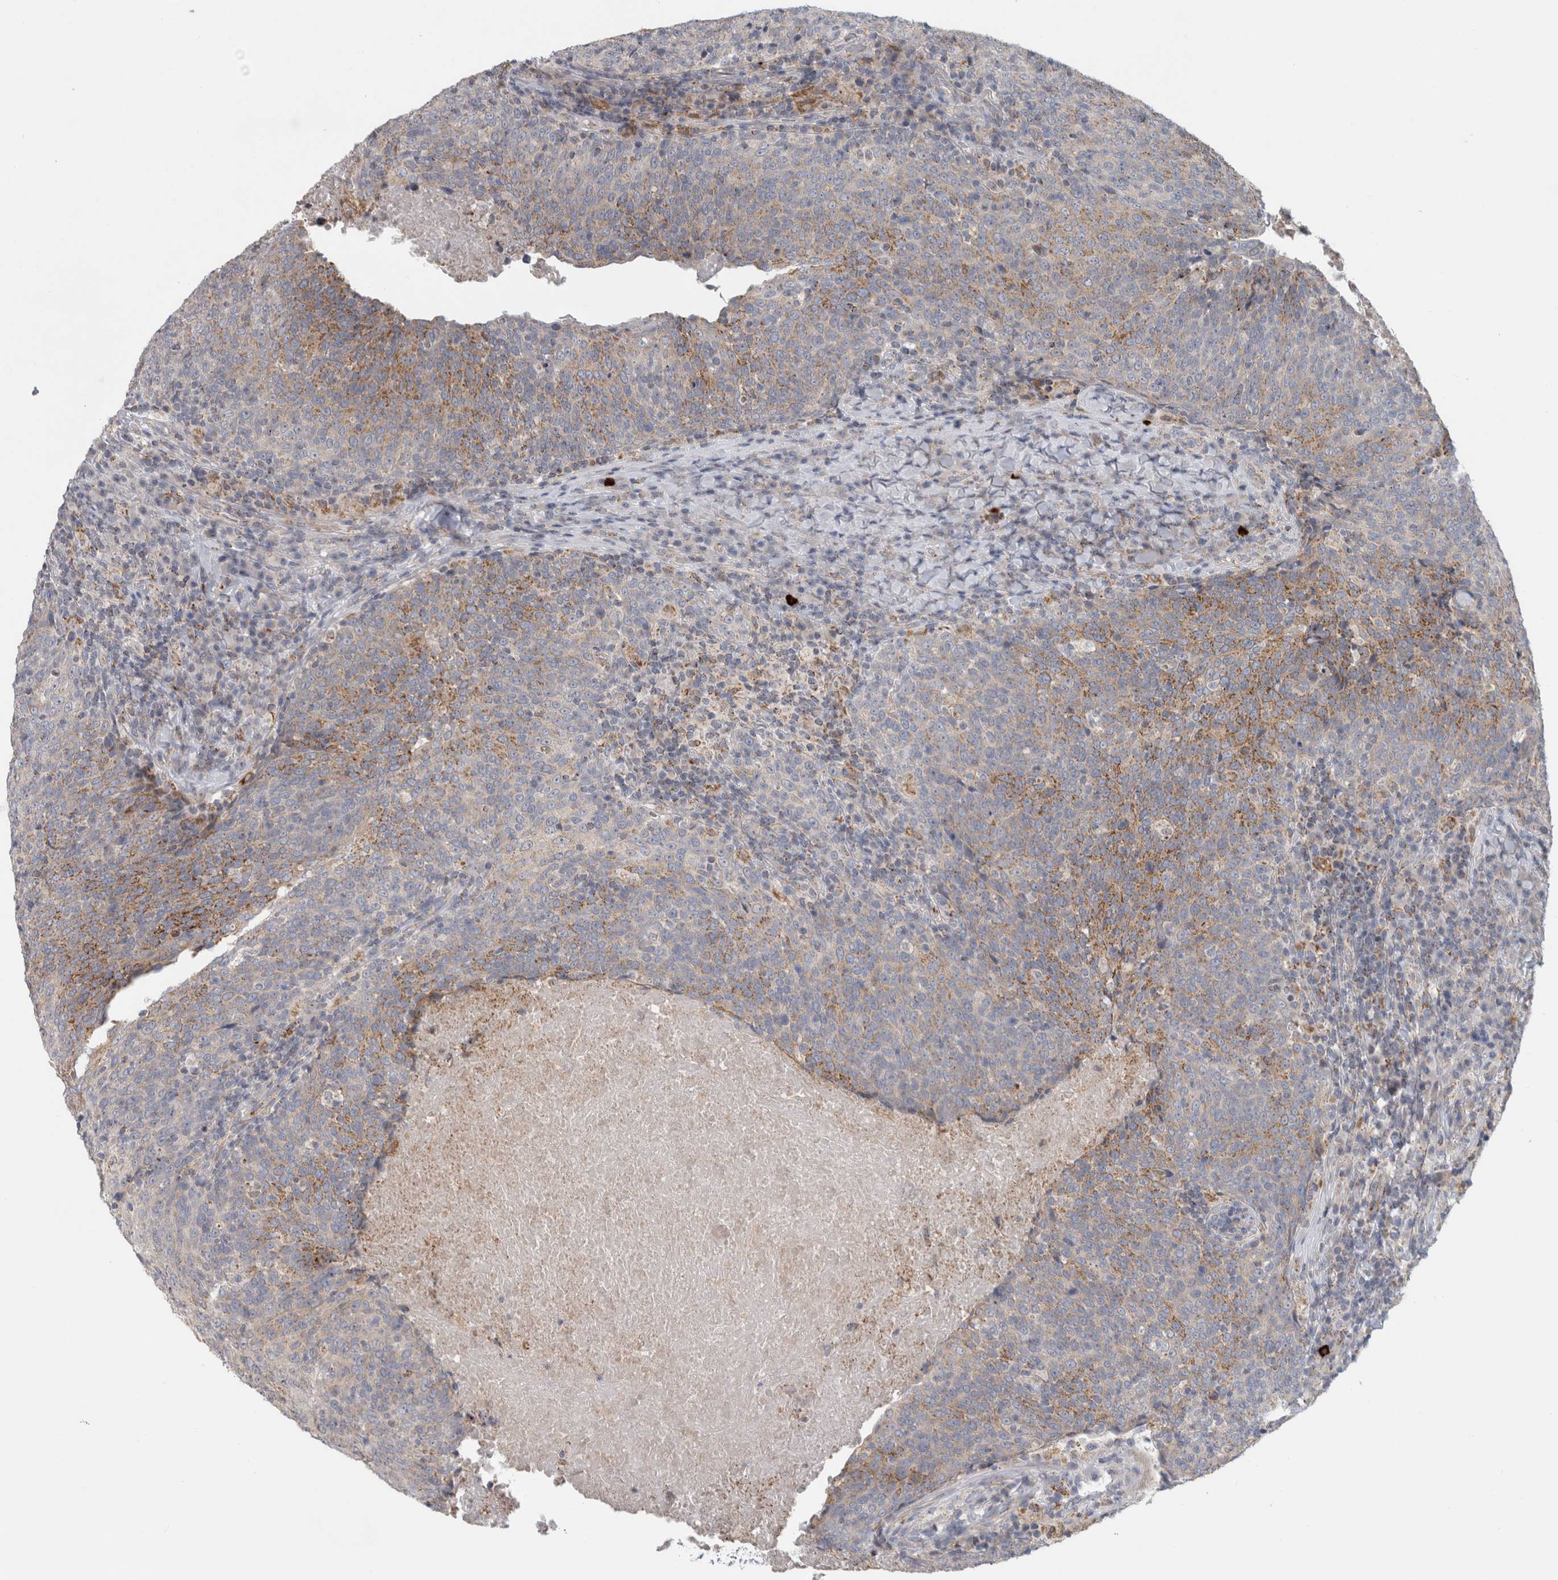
{"staining": {"intensity": "moderate", "quantity": "25%-75%", "location": "cytoplasmic/membranous"}, "tissue": "head and neck cancer", "cell_type": "Tumor cells", "image_type": "cancer", "snomed": [{"axis": "morphology", "description": "Squamous cell carcinoma, NOS"}, {"axis": "morphology", "description": "Squamous cell carcinoma, metastatic, NOS"}, {"axis": "topography", "description": "Lymph node"}, {"axis": "topography", "description": "Head-Neck"}], "caption": "Head and neck cancer (squamous cell carcinoma) tissue demonstrates moderate cytoplasmic/membranous positivity in about 25%-75% of tumor cells, visualized by immunohistochemistry.", "gene": "RAB18", "patient": {"sex": "male", "age": 62}}